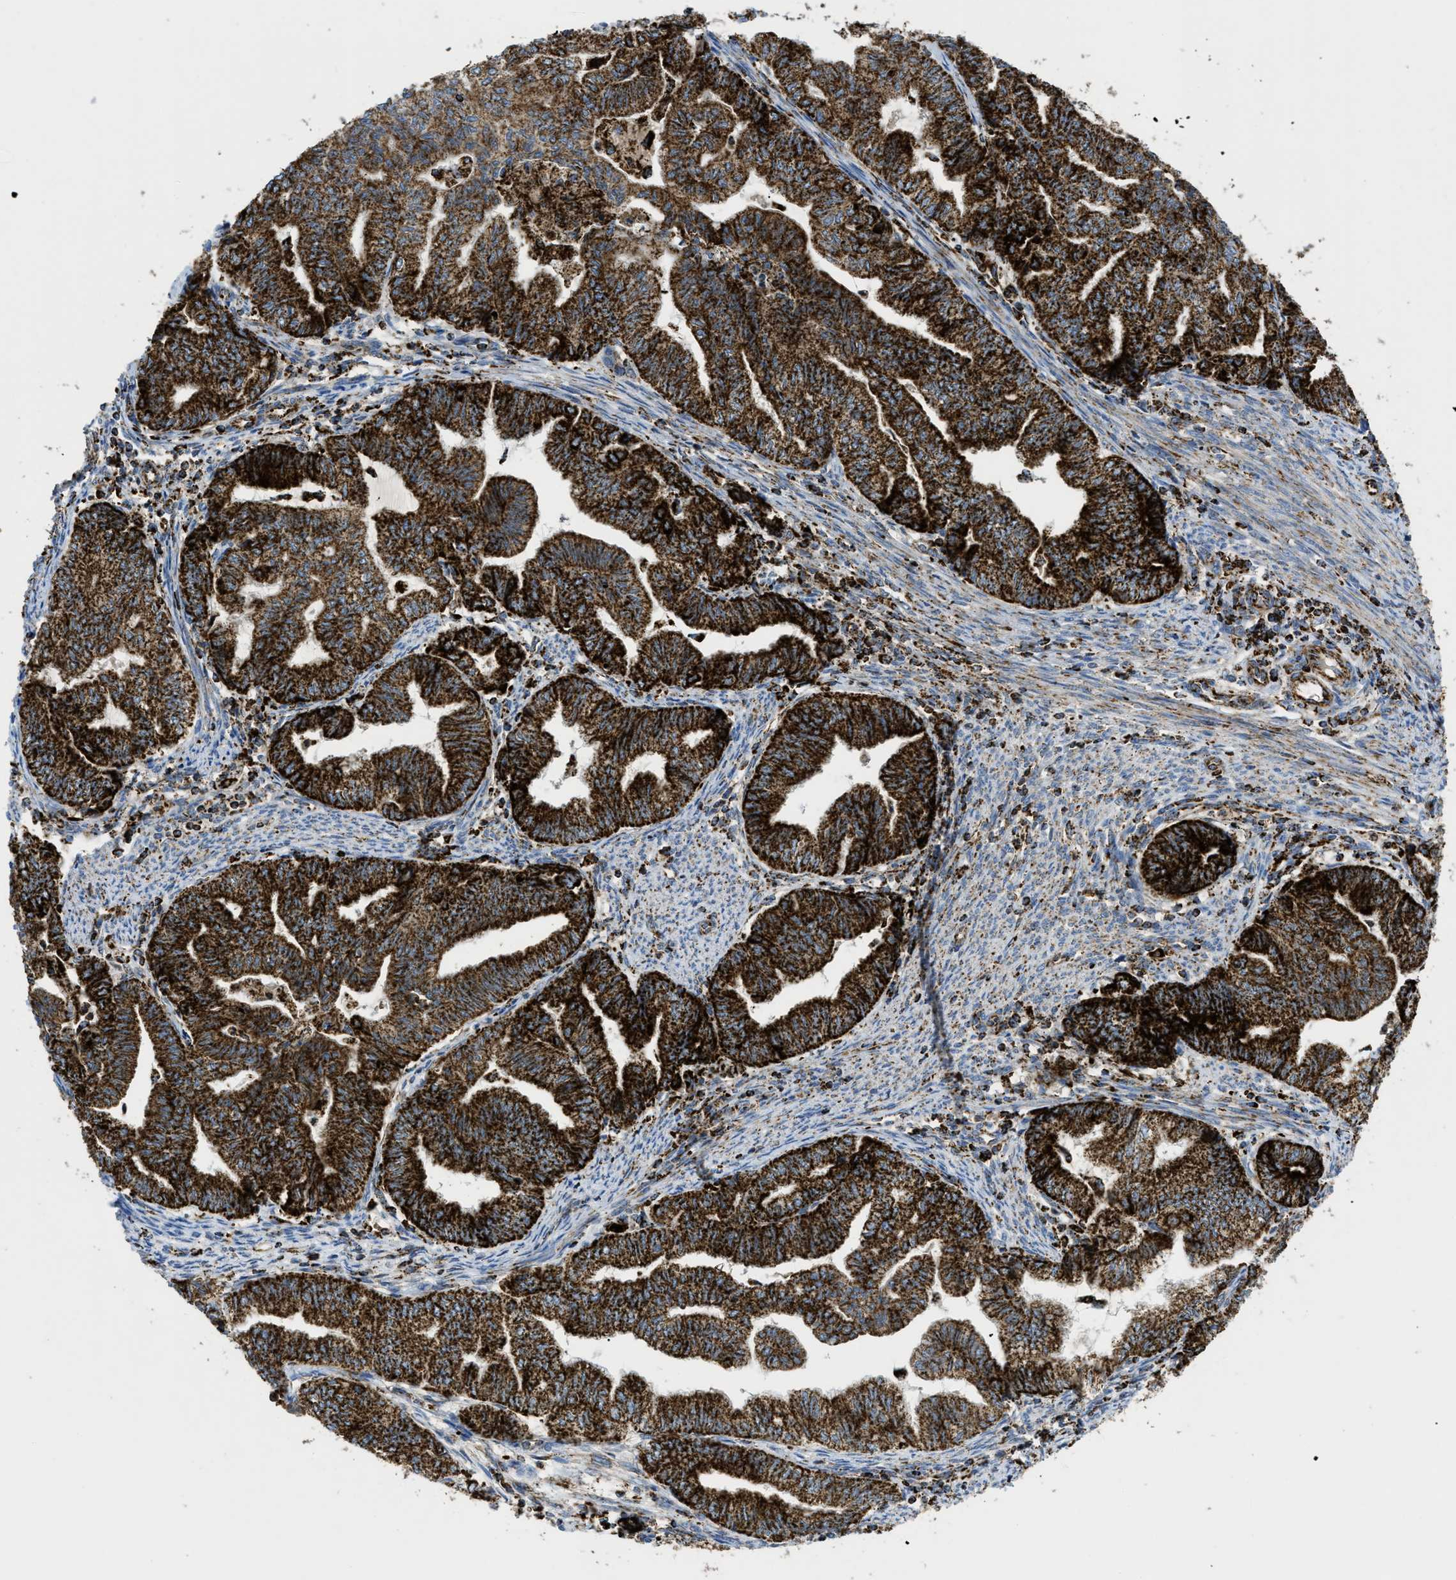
{"staining": {"intensity": "strong", "quantity": ">75%", "location": "cytoplasmic/membranous"}, "tissue": "endometrial cancer", "cell_type": "Tumor cells", "image_type": "cancer", "snomed": [{"axis": "morphology", "description": "Adenocarcinoma, NOS"}, {"axis": "topography", "description": "Endometrium"}], "caption": "There is high levels of strong cytoplasmic/membranous positivity in tumor cells of adenocarcinoma (endometrial), as demonstrated by immunohistochemical staining (brown color).", "gene": "SQOR", "patient": {"sex": "female", "age": 79}}